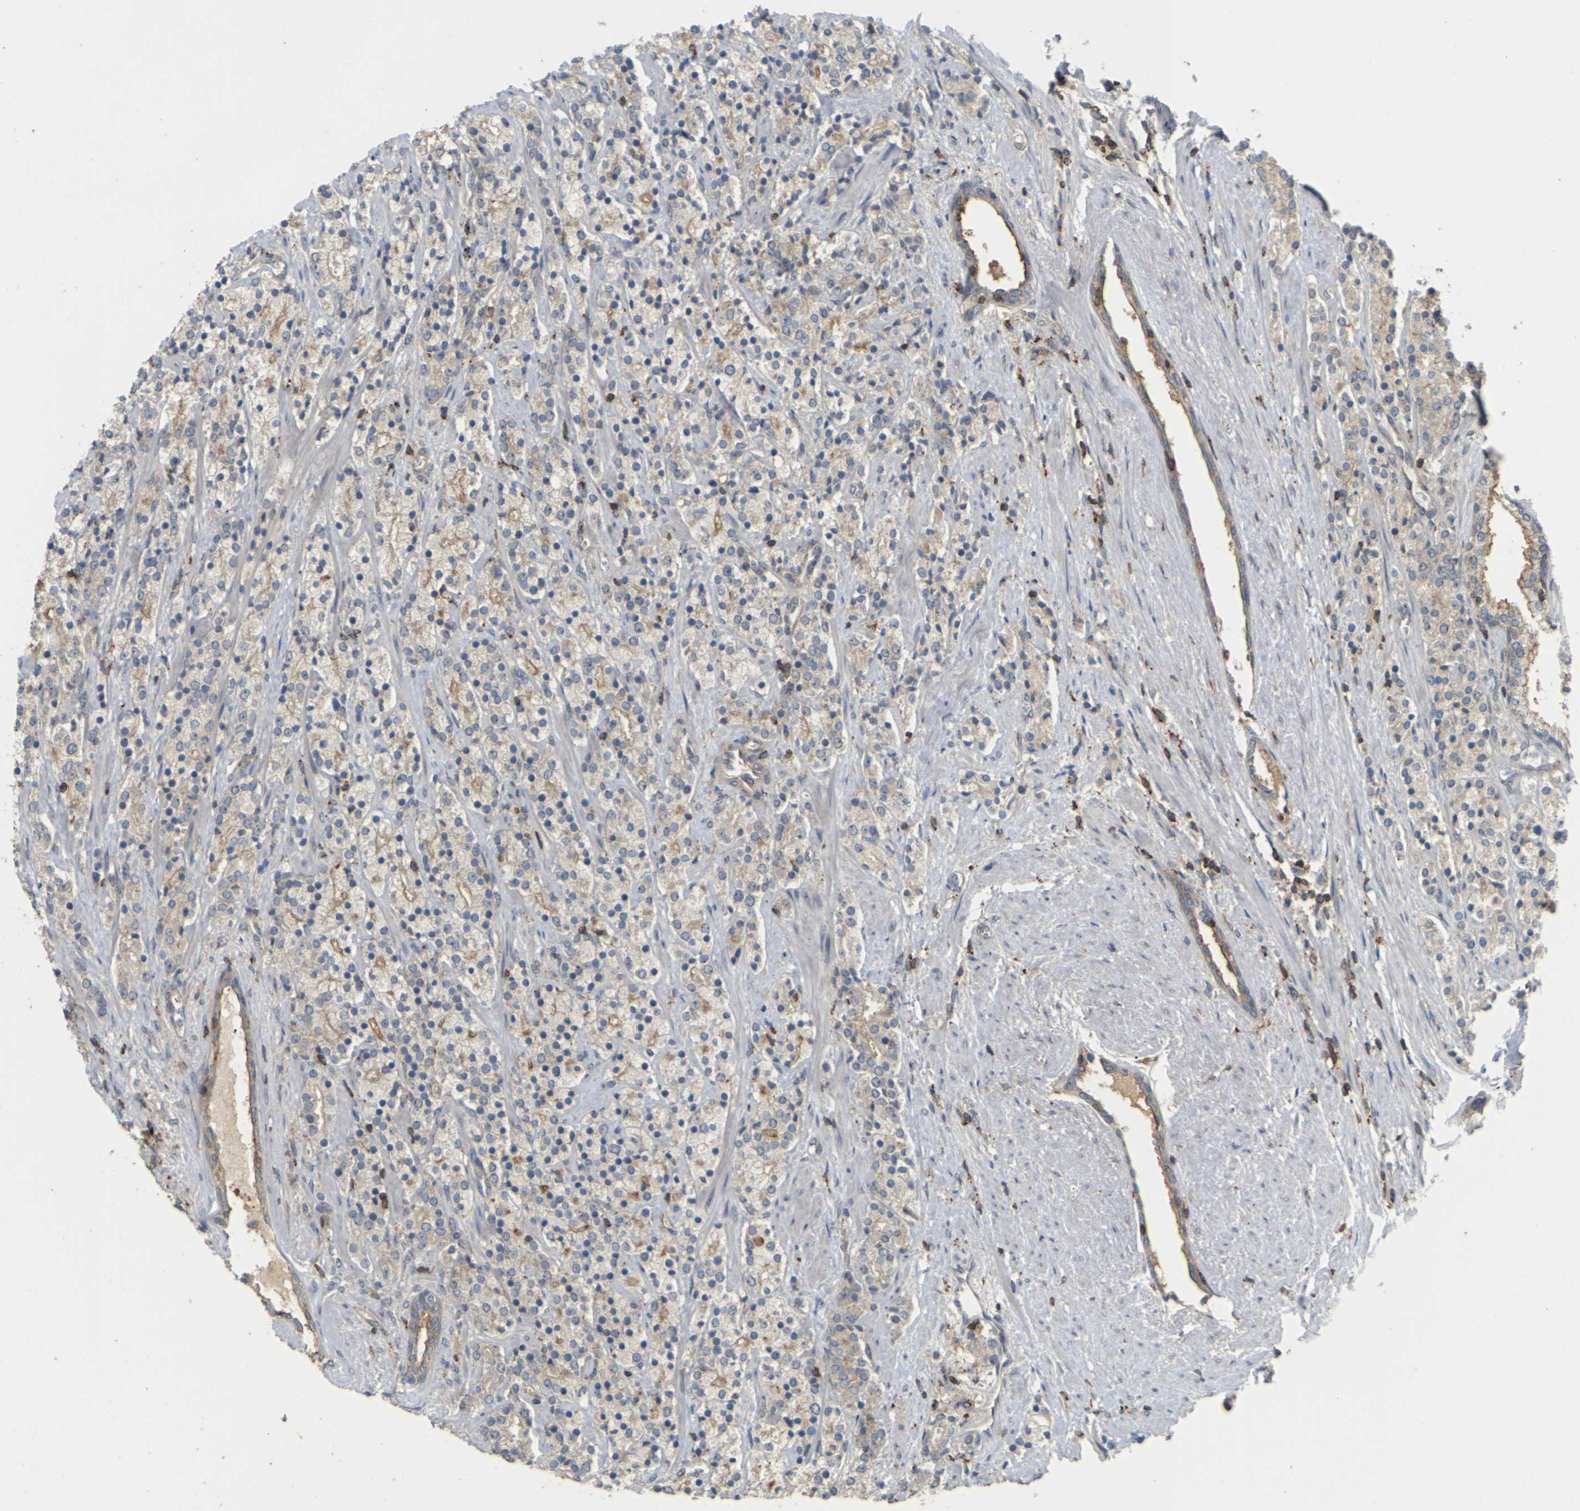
{"staining": {"intensity": "weak", "quantity": ">75%", "location": "cytoplasmic/membranous"}, "tissue": "prostate cancer", "cell_type": "Tumor cells", "image_type": "cancer", "snomed": [{"axis": "morphology", "description": "Adenocarcinoma, High grade"}, {"axis": "topography", "description": "Prostate"}], "caption": "Human prostate adenocarcinoma (high-grade) stained with a brown dye reveals weak cytoplasmic/membranous positive staining in about >75% of tumor cells.", "gene": "KSR1", "patient": {"sex": "male", "age": 71}}